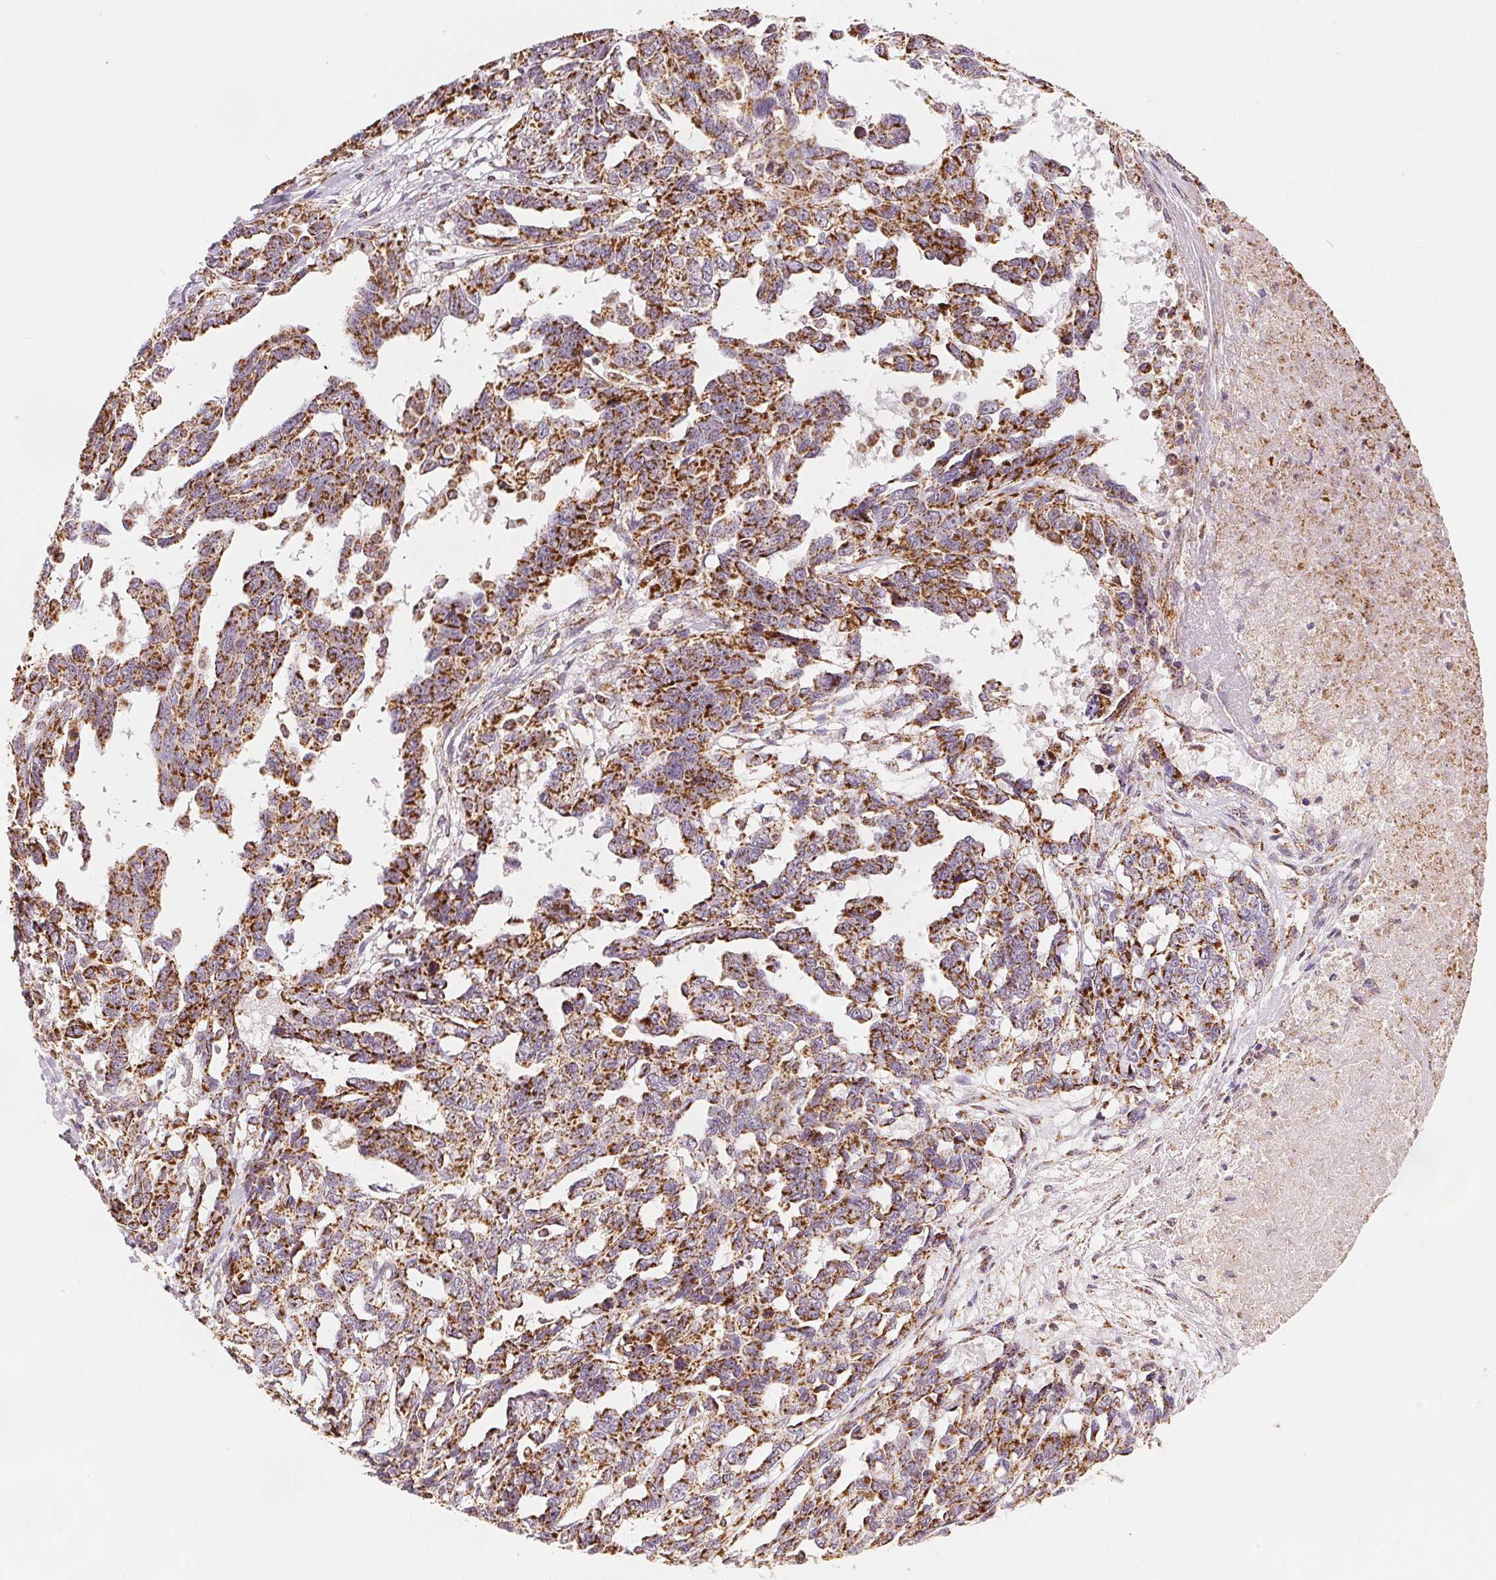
{"staining": {"intensity": "strong", "quantity": ">75%", "location": "cytoplasmic/membranous"}, "tissue": "ovarian cancer", "cell_type": "Tumor cells", "image_type": "cancer", "snomed": [{"axis": "morphology", "description": "Cystadenocarcinoma, serous, NOS"}, {"axis": "topography", "description": "Ovary"}], "caption": "Protein staining shows strong cytoplasmic/membranous expression in approximately >75% of tumor cells in serous cystadenocarcinoma (ovarian). (IHC, brightfield microscopy, high magnification).", "gene": "SDHB", "patient": {"sex": "female", "age": 69}}